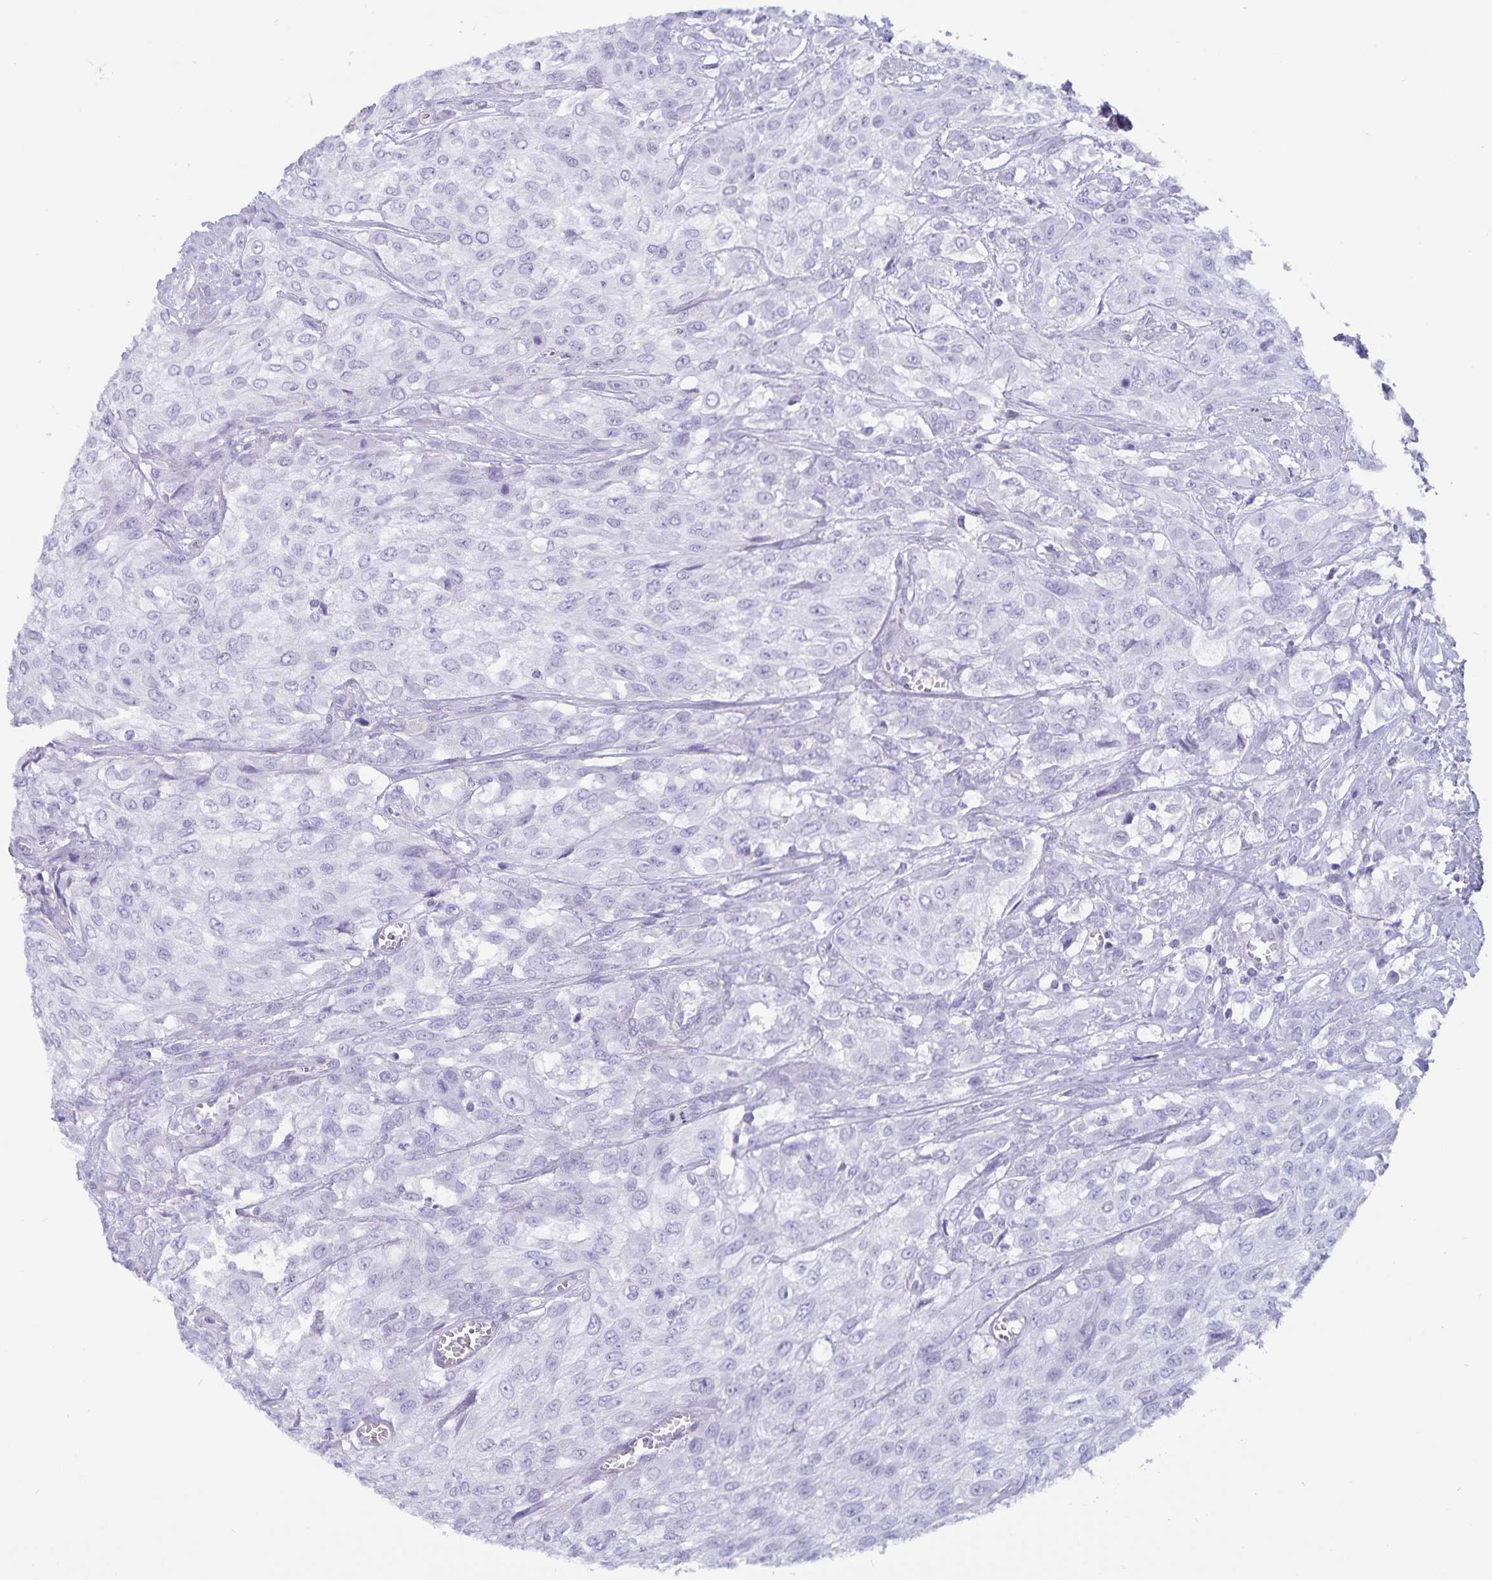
{"staining": {"intensity": "negative", "quantity": "none", "location": "none"}, "tissue": "urothelial cancer", "cell_type": "Tumor cells", "image_type": "cancer", "snomed": [{"axis": "morphology", "description": "Urothelial carcinoma, High grade"}, {"axis": "topography", "description": "Urinary bladder"}], "caption": "Immunohistochemistry (IHC) image of neoplastic tissue: human high-grade urothelial carcinoma stained with DAB exhibits no significant protein staining in tumor cells. Brightfield microscopy of immunohistochemistry stained with DAB (3,3'-diaminobenzidine) (brown) and hematoxylin (blue), captured at high magnification.", "gene": "GPR137", "patient": {"sex": "male", "age": 57}}